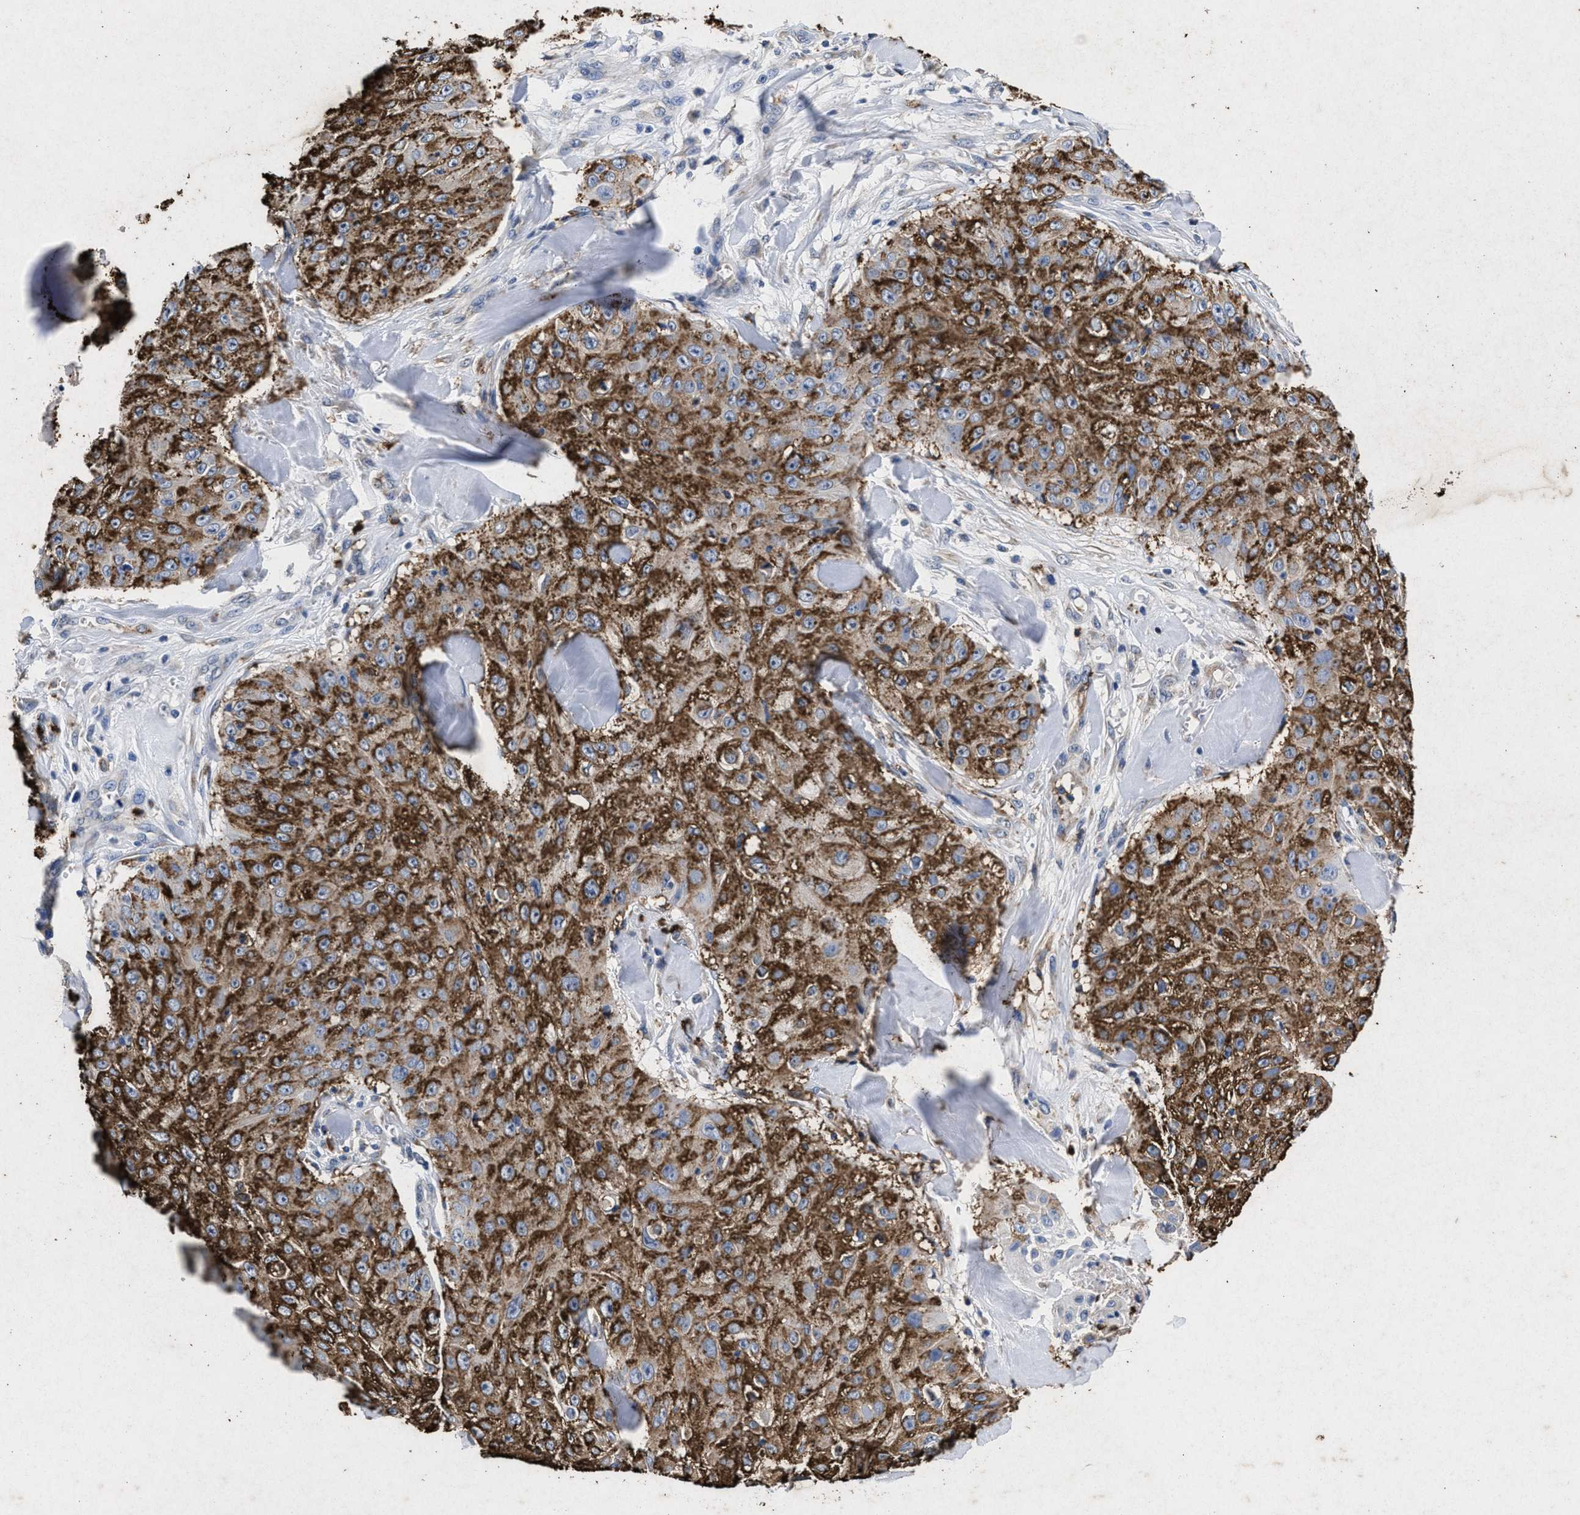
{"staining": {"intensity": "strong", "quantity": ">75%", "location": "cytoplasmic/membranous"}, "tissue": "skin cancer", "cell_type": "Tumor cells", "image_type": "cancer", "snomed": [{"axis": "morphology", "description": "Squamous cell carcinoma, NOS"}, {"axis": "topography", "description": "Skin"}], "caption": "An image of skin cancer stained for a protein exhibits strong cytoplasmic/membranous brown staining in tumor cells.", "gene": "LTB4R2", "patient": {"sex": "male", "age": 86}}